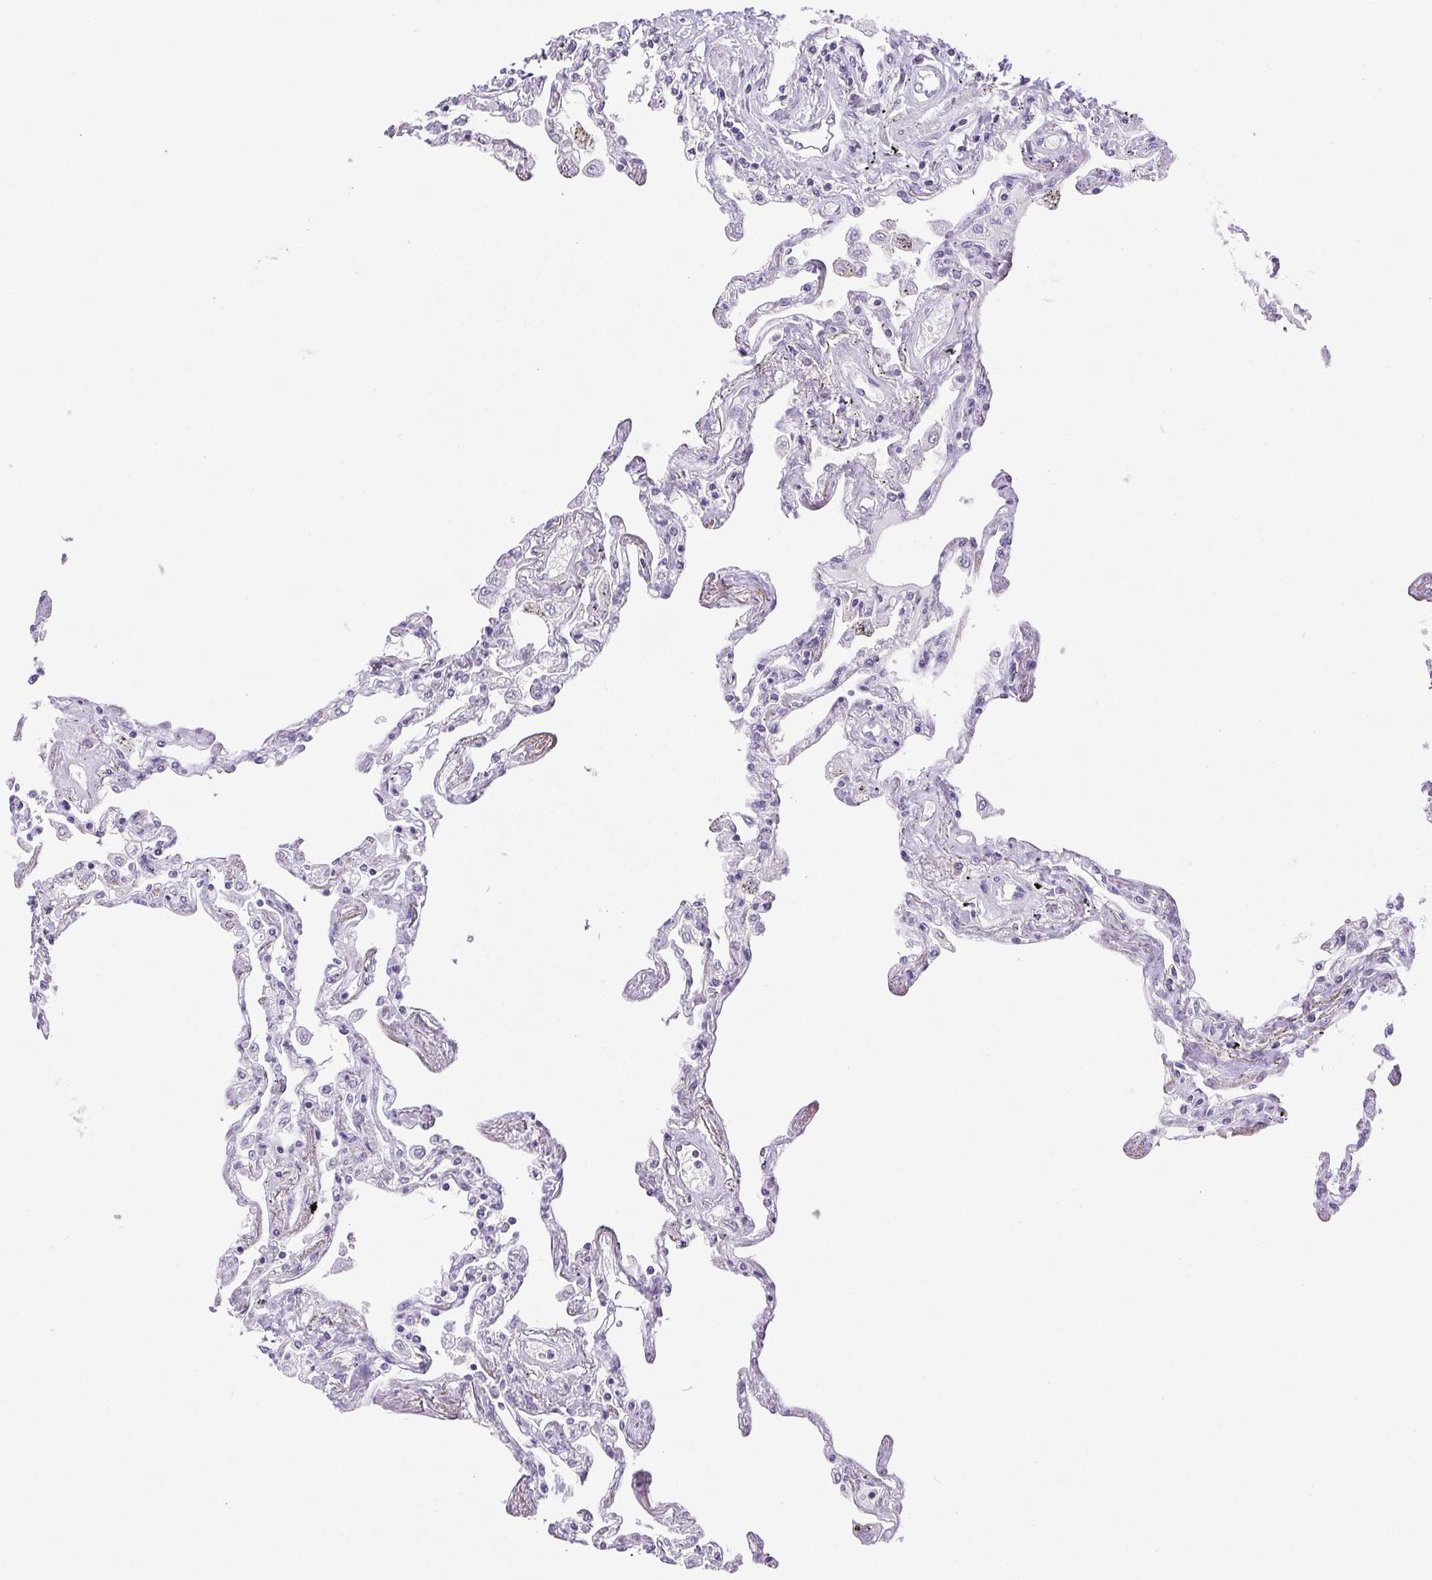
{"staining": {"intensity": "negative", "quantity": "none", "location": "none"}, "tissue": "lung", "cell_type": "Alveolar cells", "image_type": "normal", "snomed": [{"axis": "morphology", "description": "Normal tissue, NOS"}, {"axis": "morphology", "description": "Adenocarcinoma, NOS"}, {"axis": "topography", "description": "Cartilage tissue"}, {"axis": "topography", "description": "Lung"}], "caption": "A histopathology image of lung stained for a protein displays no brown staining in alveolar cells. Brightfield microscopy of IHC stained with DAB (3,3'-diaminobenzidine) (brown) and hematoxylin (blue), captured at high magnification.", "gene": "PAPPA2", "patient": {"sex": "female", "age": 67}}